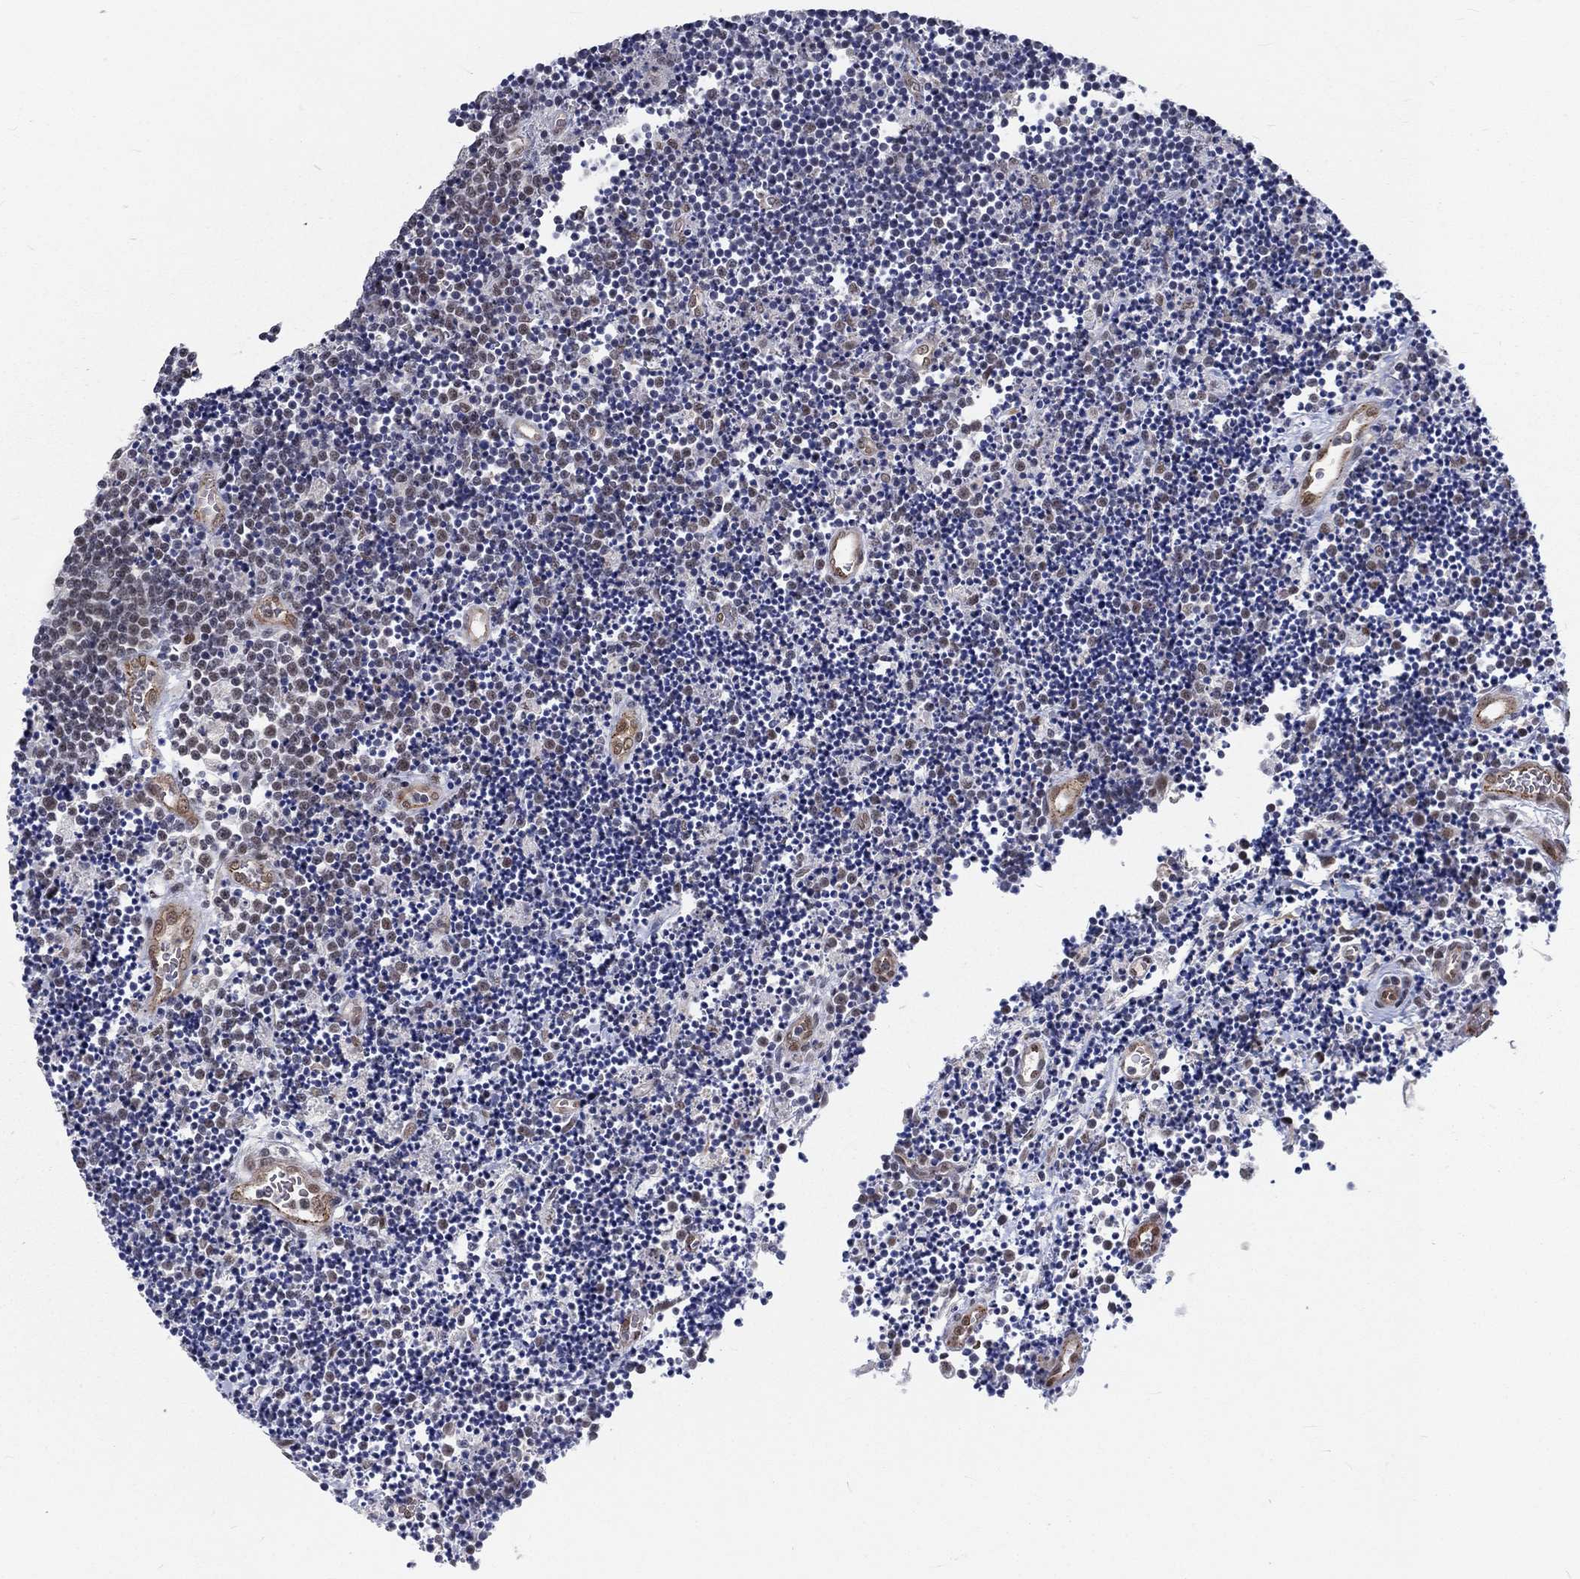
{"staining": {"intensity": "weak", "quantity": "<25%", "location": "nuclear"}, "tissue": "lymphoma", "cell_type": "Tumor cells", "image_type": "cancer", "snomed": [{"axis": "morphology", "description": "Malignant lymphoma, non-Hodgkin's type, Low grade"}, {"axis": "topography", "description": "Brain"}], "caption": "A histopathology image of human lymphoma is negative for staining in tumor cells. The staining was performed using DAB to visualize the protein expression in brown, while the nuclei were stained in blue with hematoxylin (Magnification: 20x).", "gene": "ZBED1", "patient": {"sex": "female", "age": 66}}